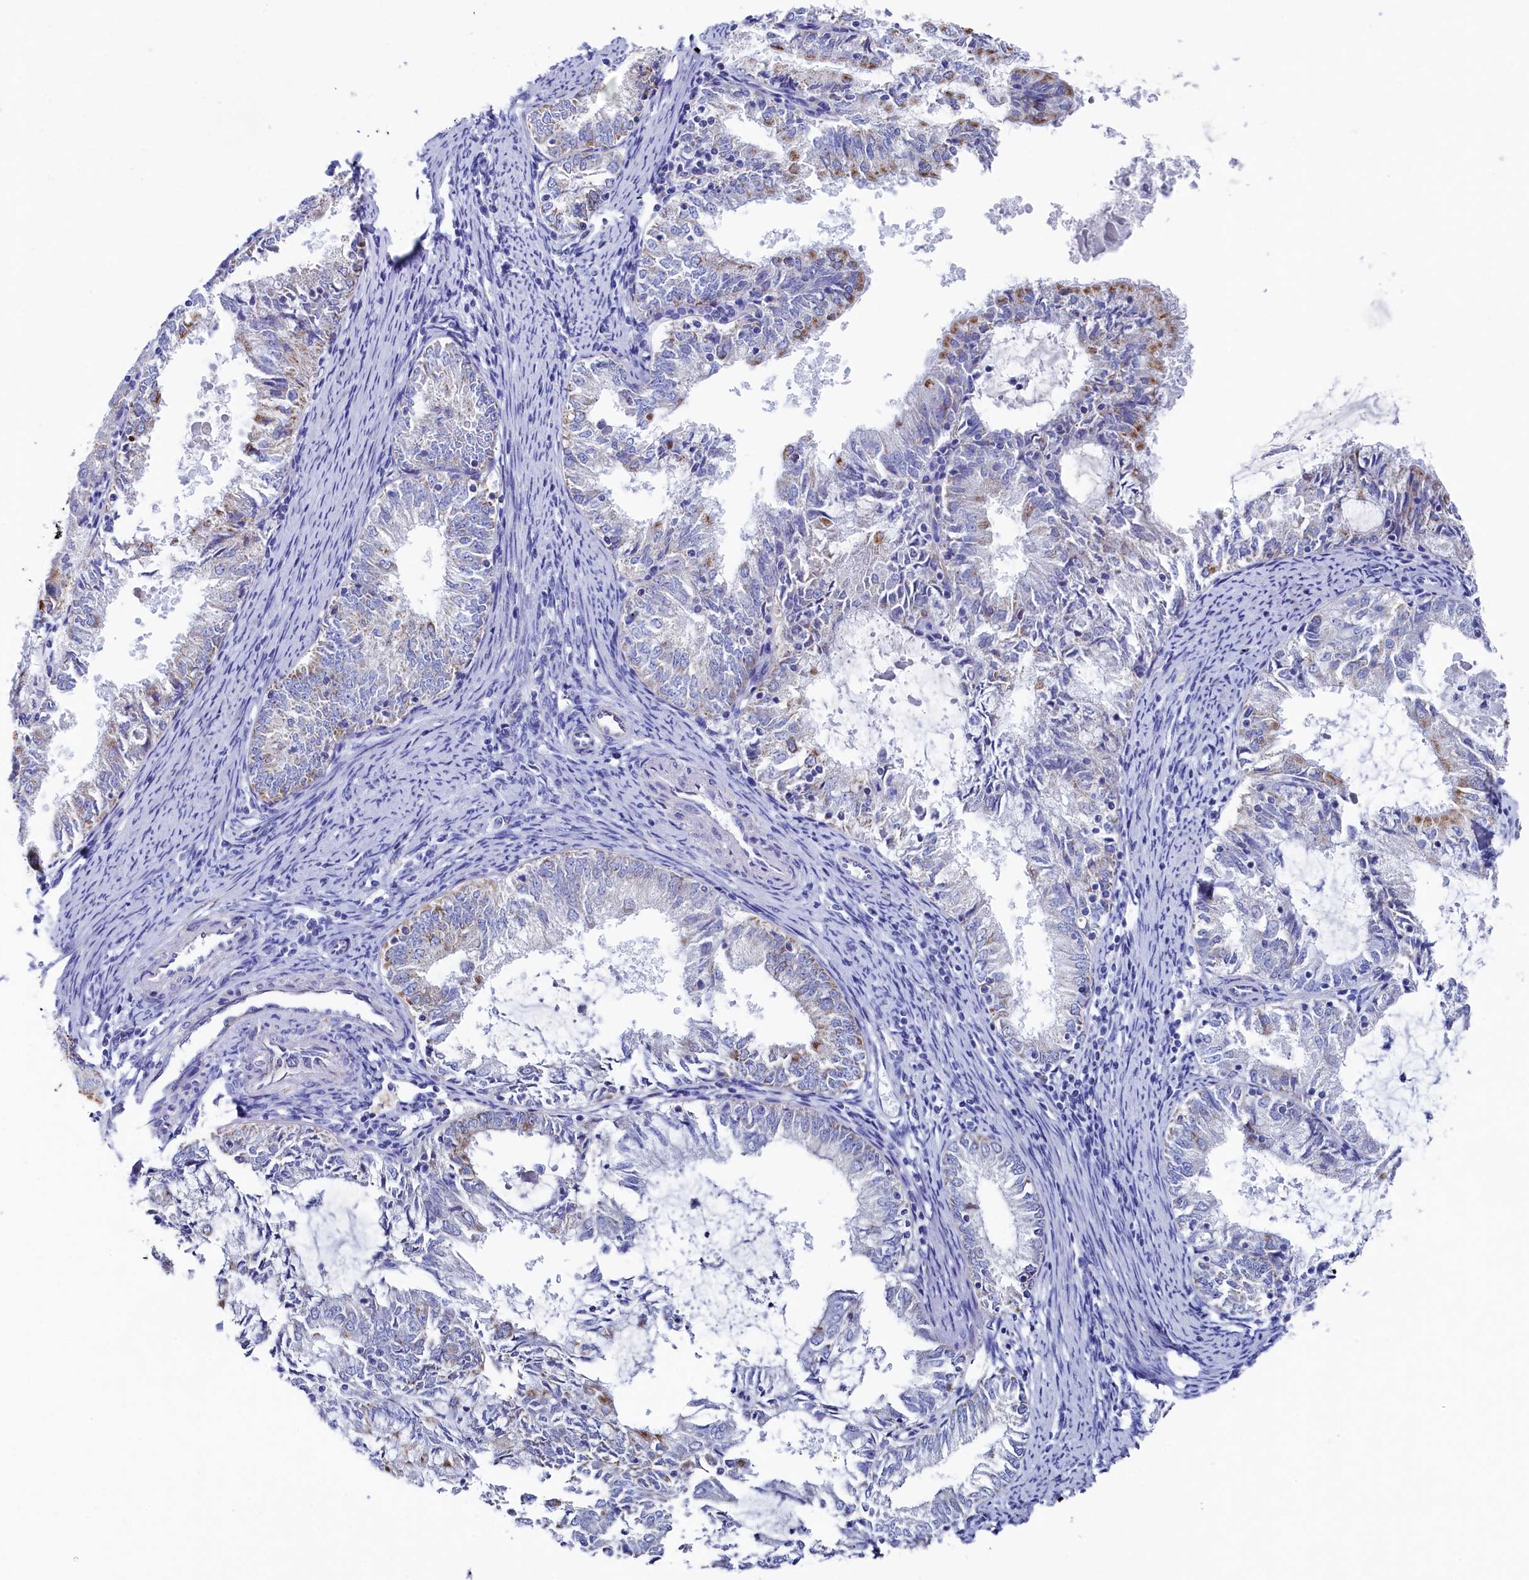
{"staining": {"intensity": "moderate", "quantity": "<25%", "location": "cytoplasmic/membranous"}, "tissue": "endometrial cancer", "cell_type": "Tumor cells", "image_type": "cancer", "snomed": [{"axis": "morphology", "description": "Adenocarcinoma, NOS"}, {"axis": "topography", "description": "Endometrium"}], "caption": "Endometrial adenocarcinoma stained with DAB (3,3'-diaminobenzidine) IHC exhibits low levels of moderate cytoplasmic/membranous staining in about <25% of tumor cells.", "gene": "MMAB", "patient": {"sex": "female", "age": 57}}